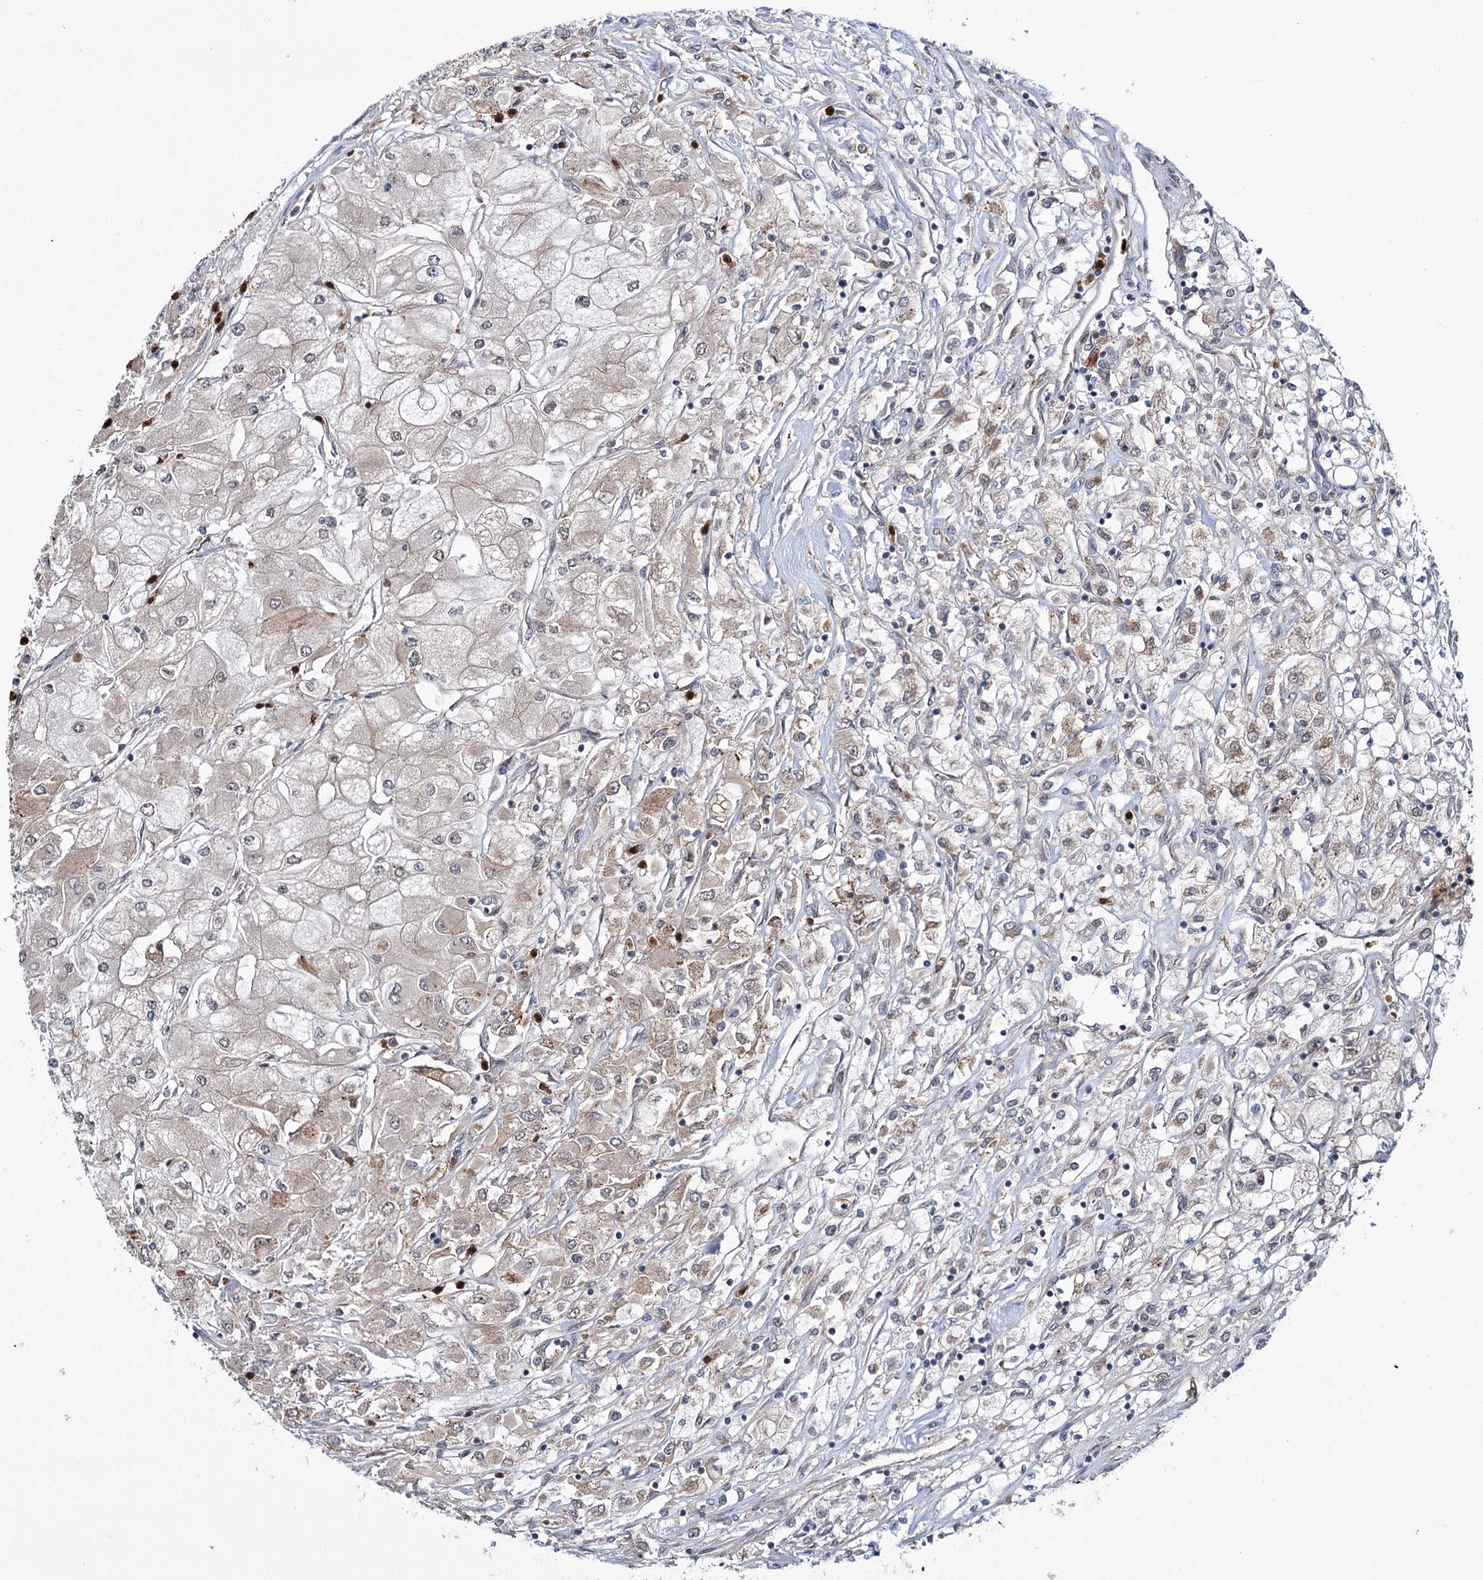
{"staining": {"intensity": "weak", "quantity": "<25%", "location": "cytoplasmic/membranous"}, "tissue": "renal cancer", "cell_type": "Tumor cells", "image_type": "cancer", "snomed": [{"axis": "morphology", "description": "Adenocarcinoma, NOS"}, {"axis": "topography", "description": "Kidney"}], "caption": "Tumor cells show no significant staining in adenocarcinoma (renal).", "gene": "PTPN3", "patient": {"sex": "male", "age": 80}}